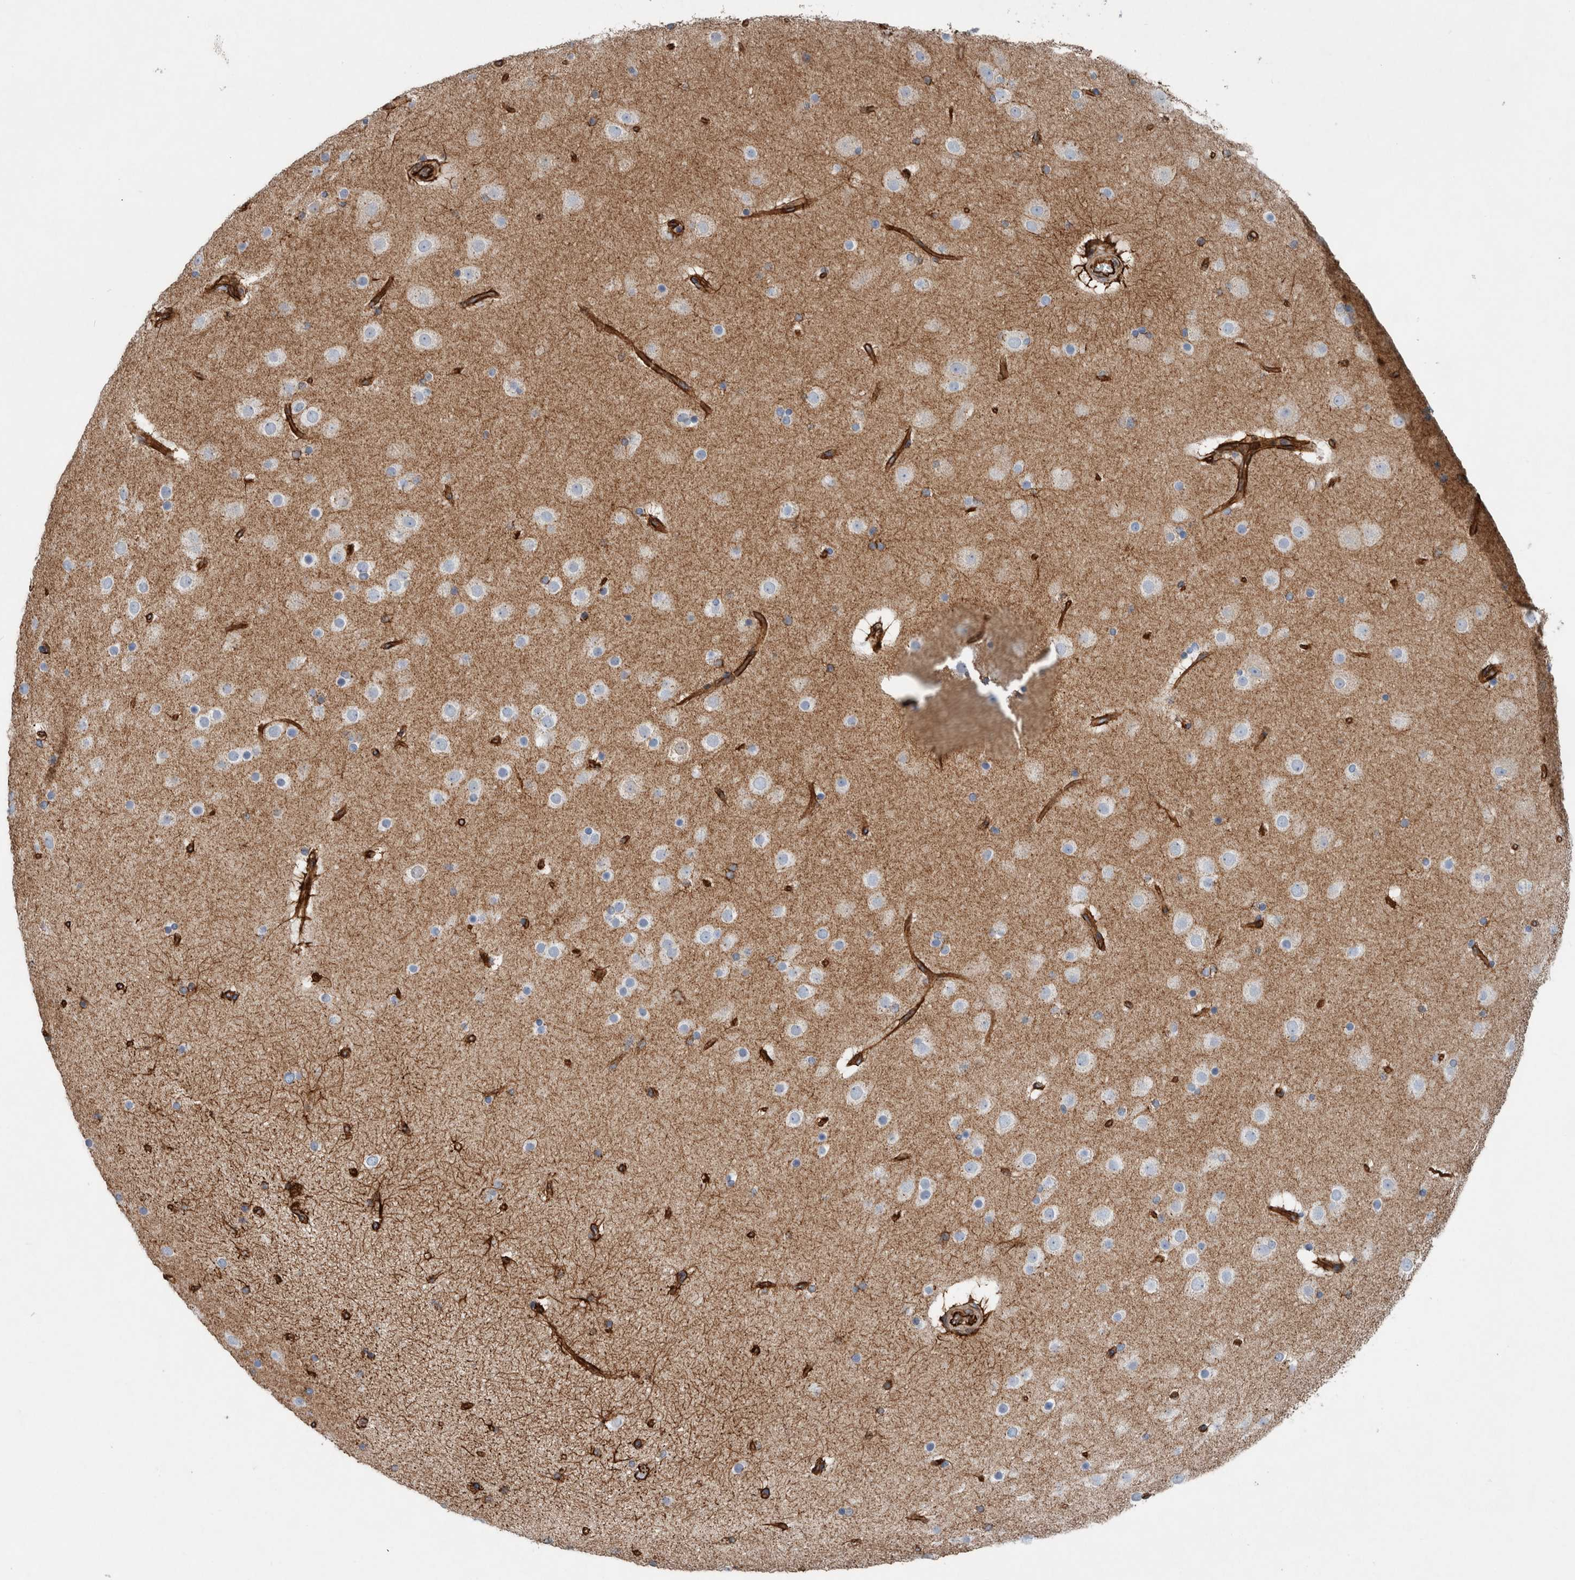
{"staining": {"intensity": "strong", "quantity": ">75%", "location": "cytoplasmic/membranous"}, "tissue": "cerebral cortex", "cell_type": "Endothelial cells", "image_type": "normal", "snomed": [{"axis": "morphology", "description": "Normal tissue, NOS"}, {"axis": "topography", "description": "Cerebral cortex"}], "caption": "Brown immunohistochemical staining in normal human cerebral cortex displays strong cytoplasmic/membranous positivity in about >75% of endothelial cells. Using DAB (brown) and hematoxylin (blue) stains, captured at high magnification using brightfield microscopy.", "gene": "PLEC", "patient": {"sex": "male", "age": 57}}